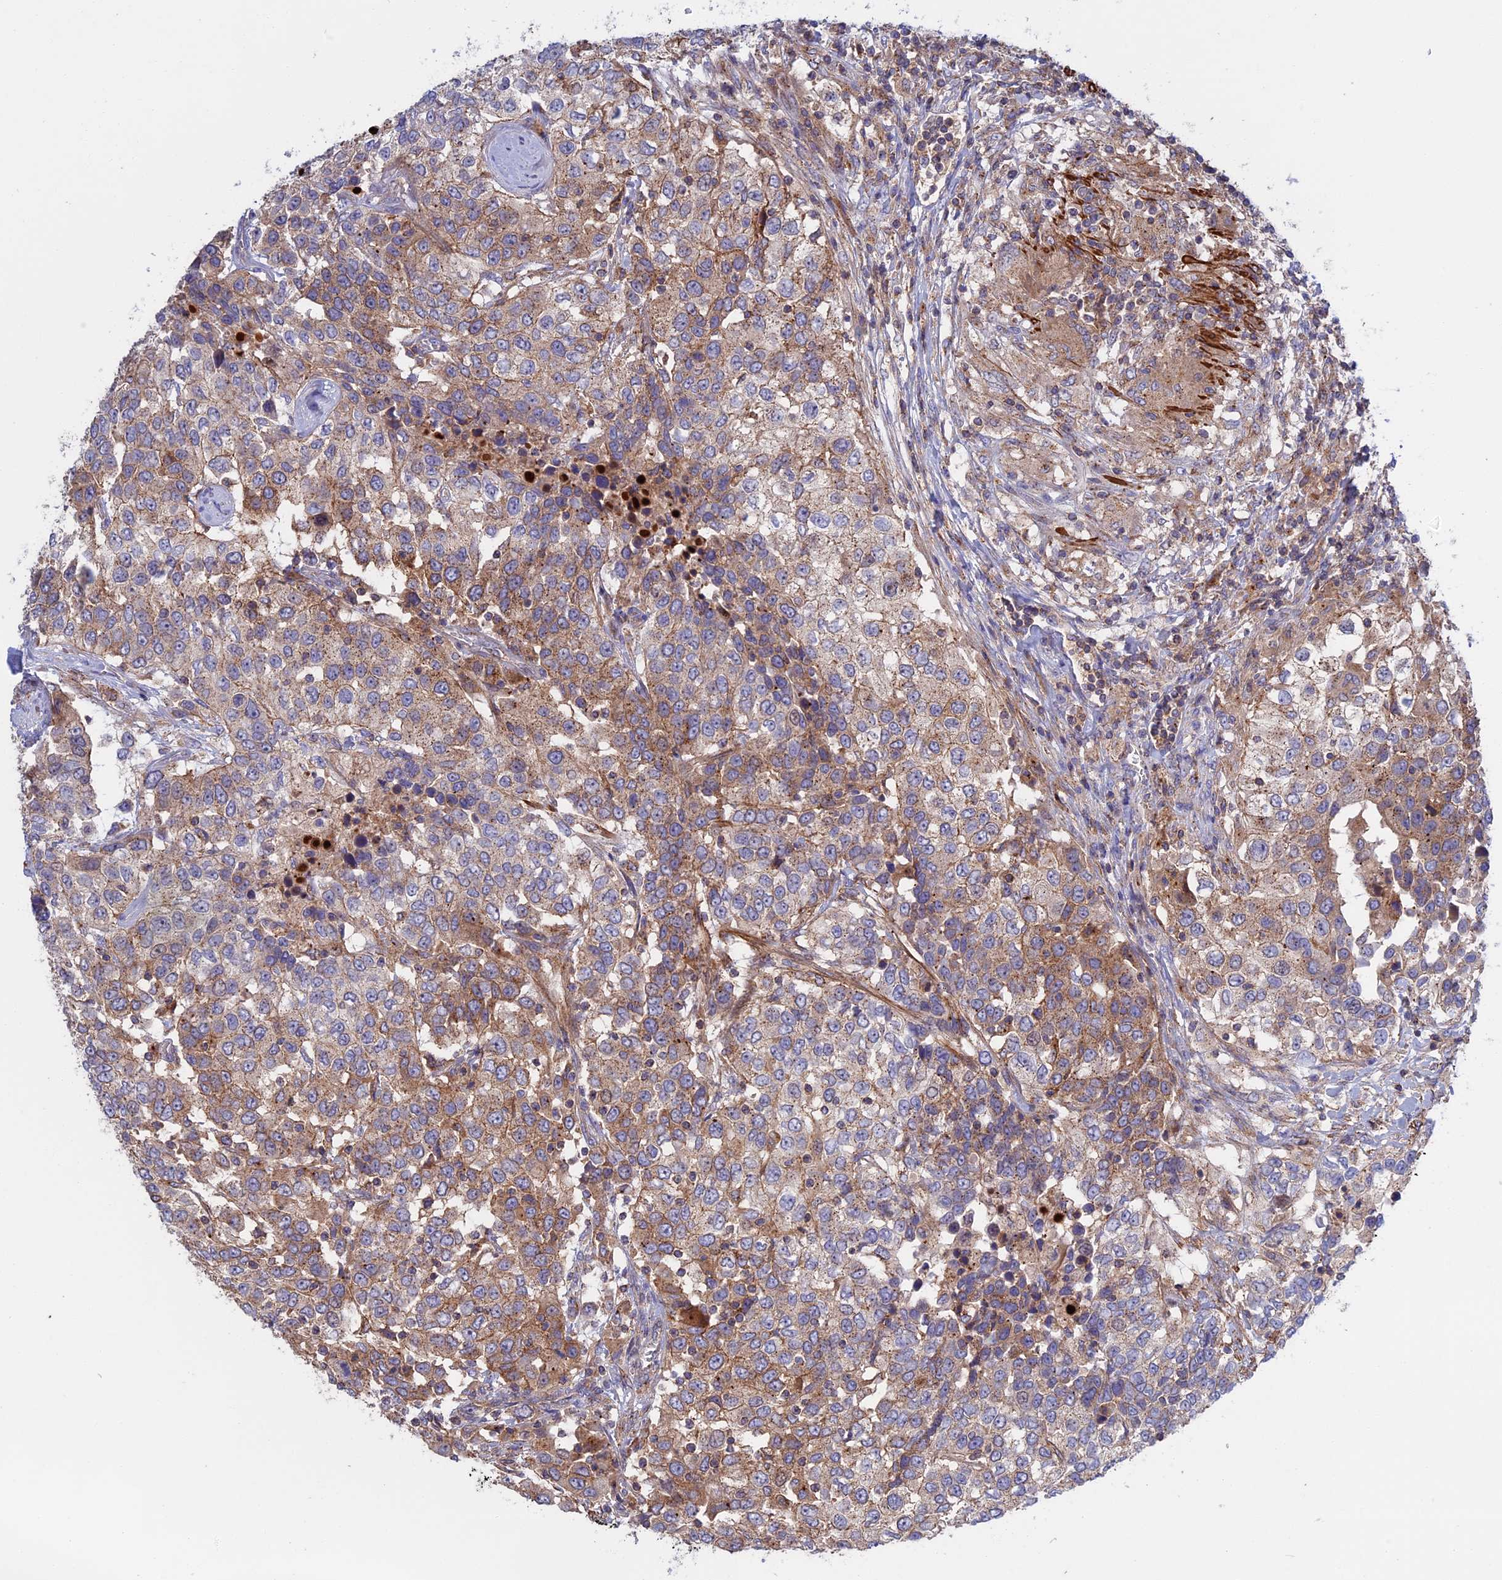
{"staining": {"intensity": "moderate", "quantity": "25%-75%", "location": "cytoplasmic/membranous"}, "tissue": "urothelial cancer", "cell_type": "Tumor cells", "image_type": "cancer", "snomed": [{"axis": "morphology", "description": "Urothelial carcinoma, High grade"}, {"axis": "topography", "description": "Urinary bladder"}], "caption": "IHC image of neoplastic tissue: human urothelial cancer stained using immunohistochemistry (IHC) reveals medium levels of moderate protein expression localized specifically in the cytoplasmic/membranous of tumor cells, appearing as a cytoplasmic/membranous brown color.", "gene": "LYPD5", "patient": {"sex": "female", "age": 80}}